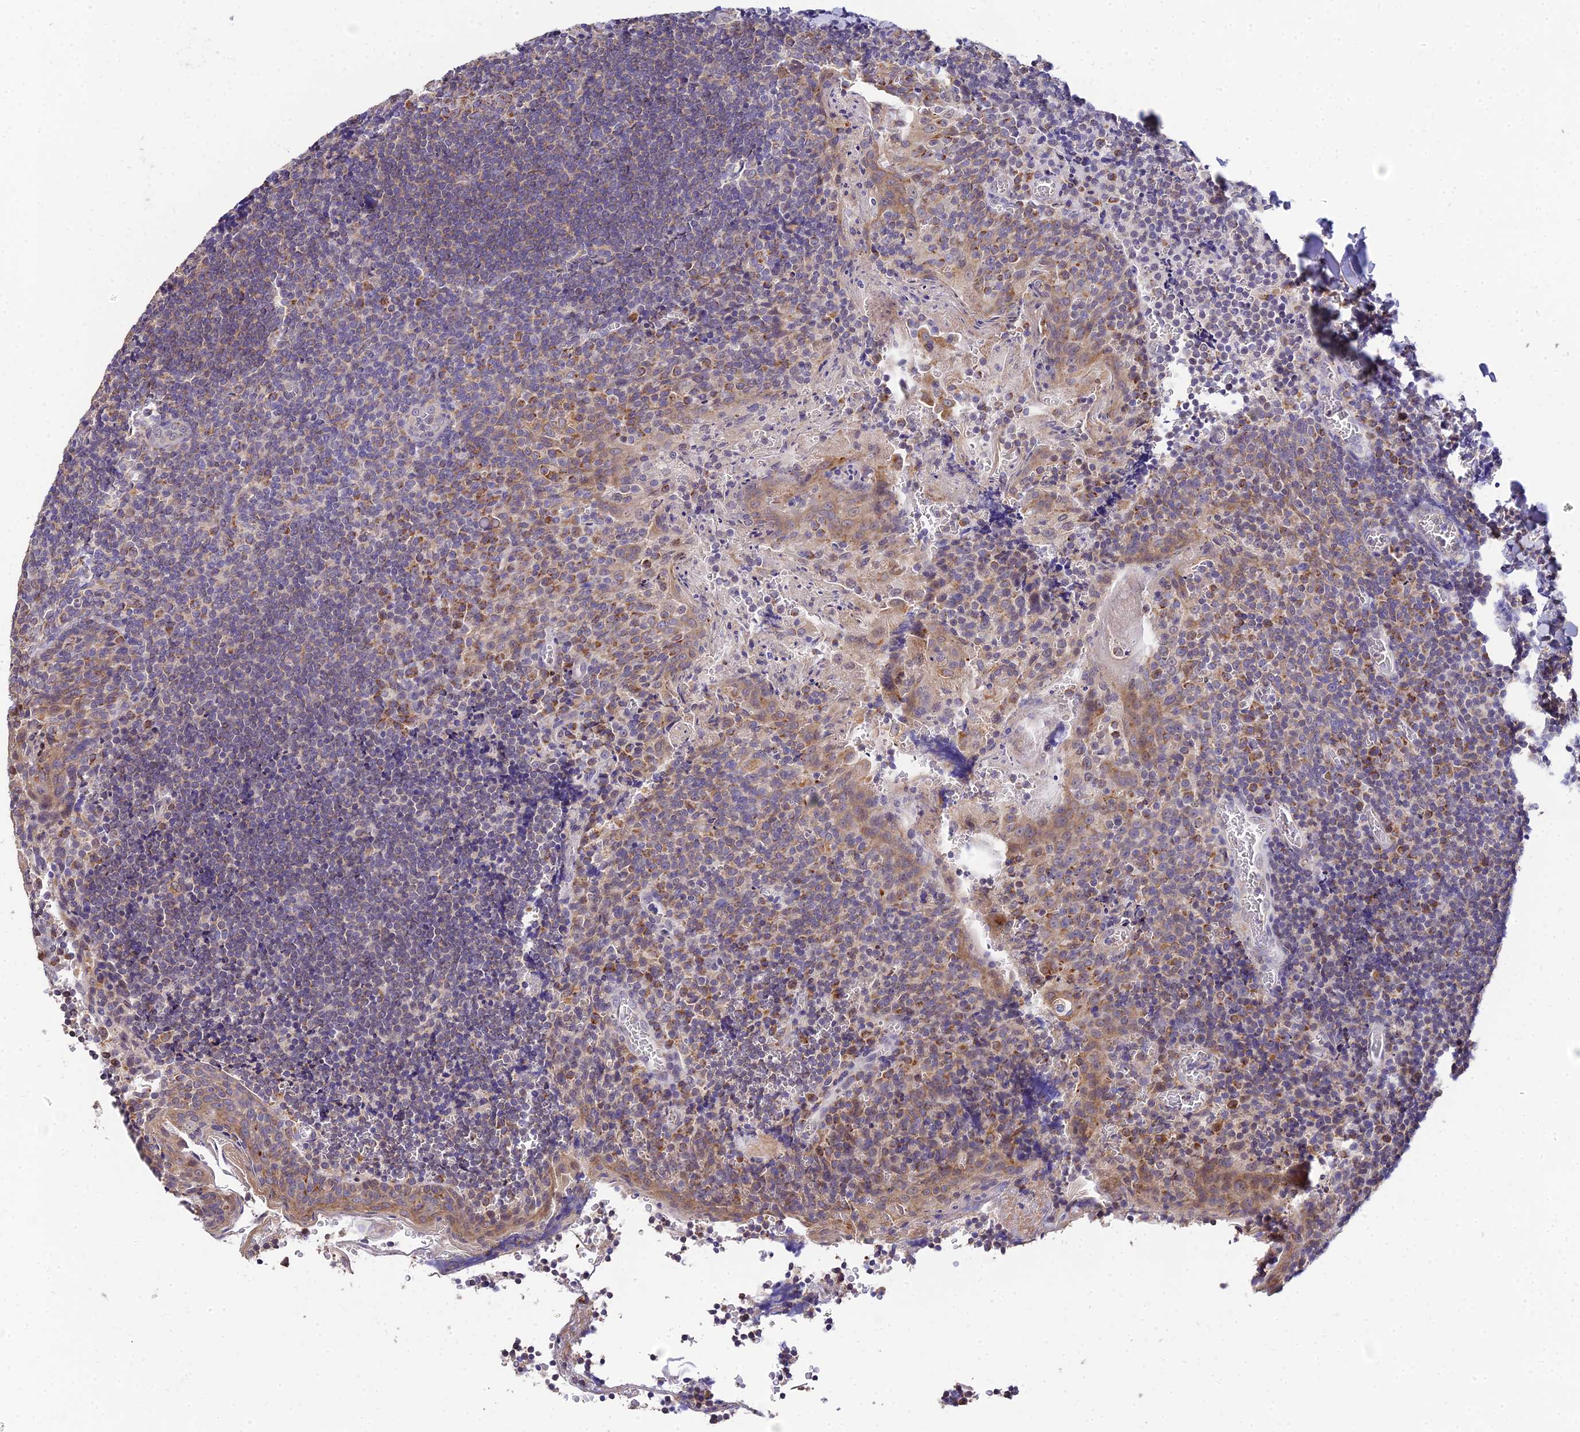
{"staining": {"intensity": "moderate", "quantity": "25%-75%", "location": "cytoplasmic/membranous"}, "tissue": "tonsil", "cell_type": "Germinal center cells", "image_type": "normal", "snomed": [{"axis": "morphology", "description": "Normal tissue, NOS"}, {"axis": "topography", "description": "Tonsil"}], "caption": "This micrograph displays unremarkable tonsil stained with immunohistochemistry to label a protein in brown. The cytoplasmic/membranous of germinal center cells show moderate positivity for the protein. Nuclei are counter-stained blue.", "gene": "ARL8A", "patient": {"sex": "male", "age": 27}}